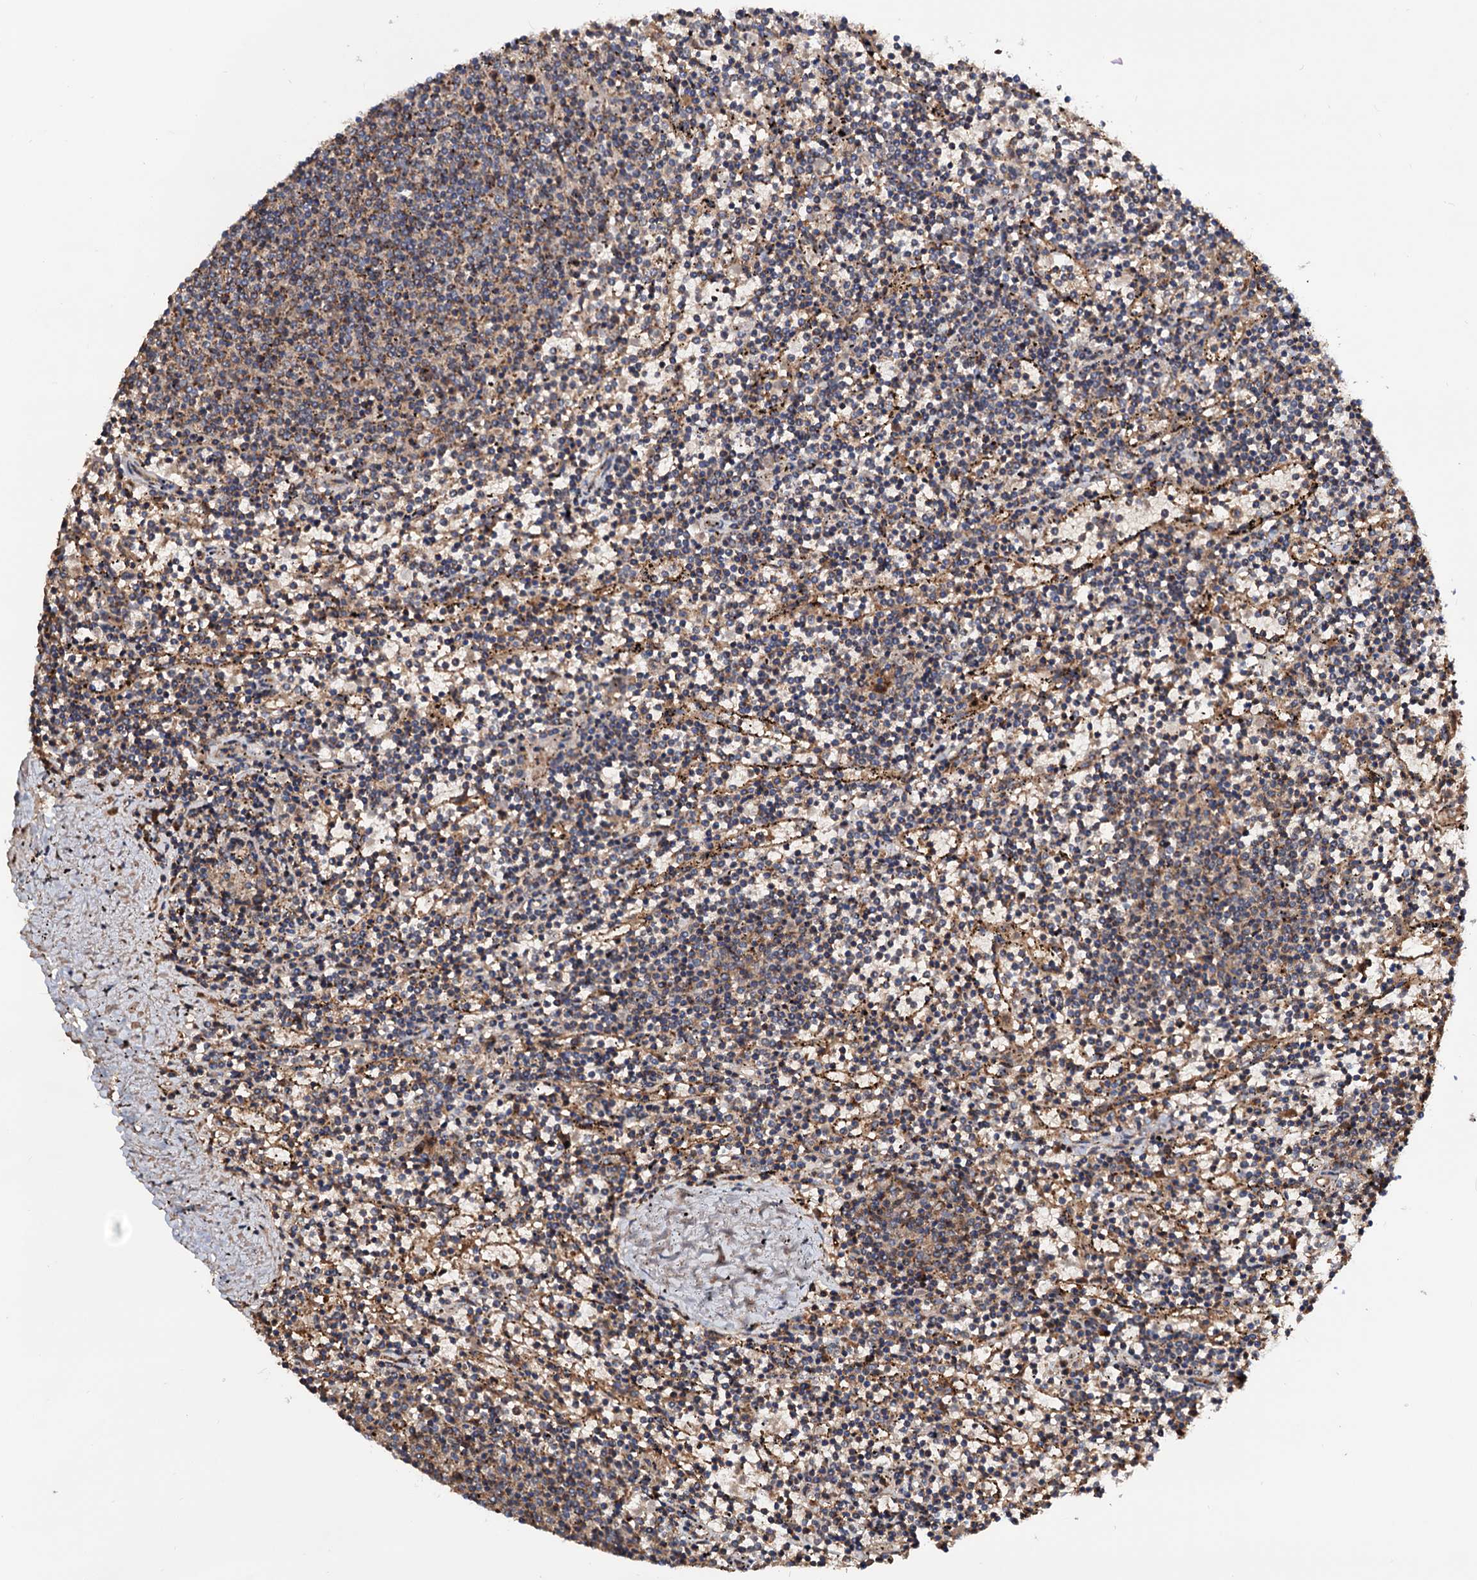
{"staining": {"intensity": "weak", "quantity": "25%-75%", "location": "cytoplasmic/membranous"}, "tissue": "lymphoma", "cell_type": "Tumor cells", "image_type": "cancer", "snomed": [{"axis": "morphology", "description": "Malignant lymphoma, non-Hodgkin's type, Low grade"}, {"axis": "topography", "description": "Spleen"}], "caption": "Lymphoma stained for a protein exhibits weak cytoplasmic/membranous positivity in tumor cells.", "gene": "MRPL42", "patient": {"sex": "female", "age": 50}}